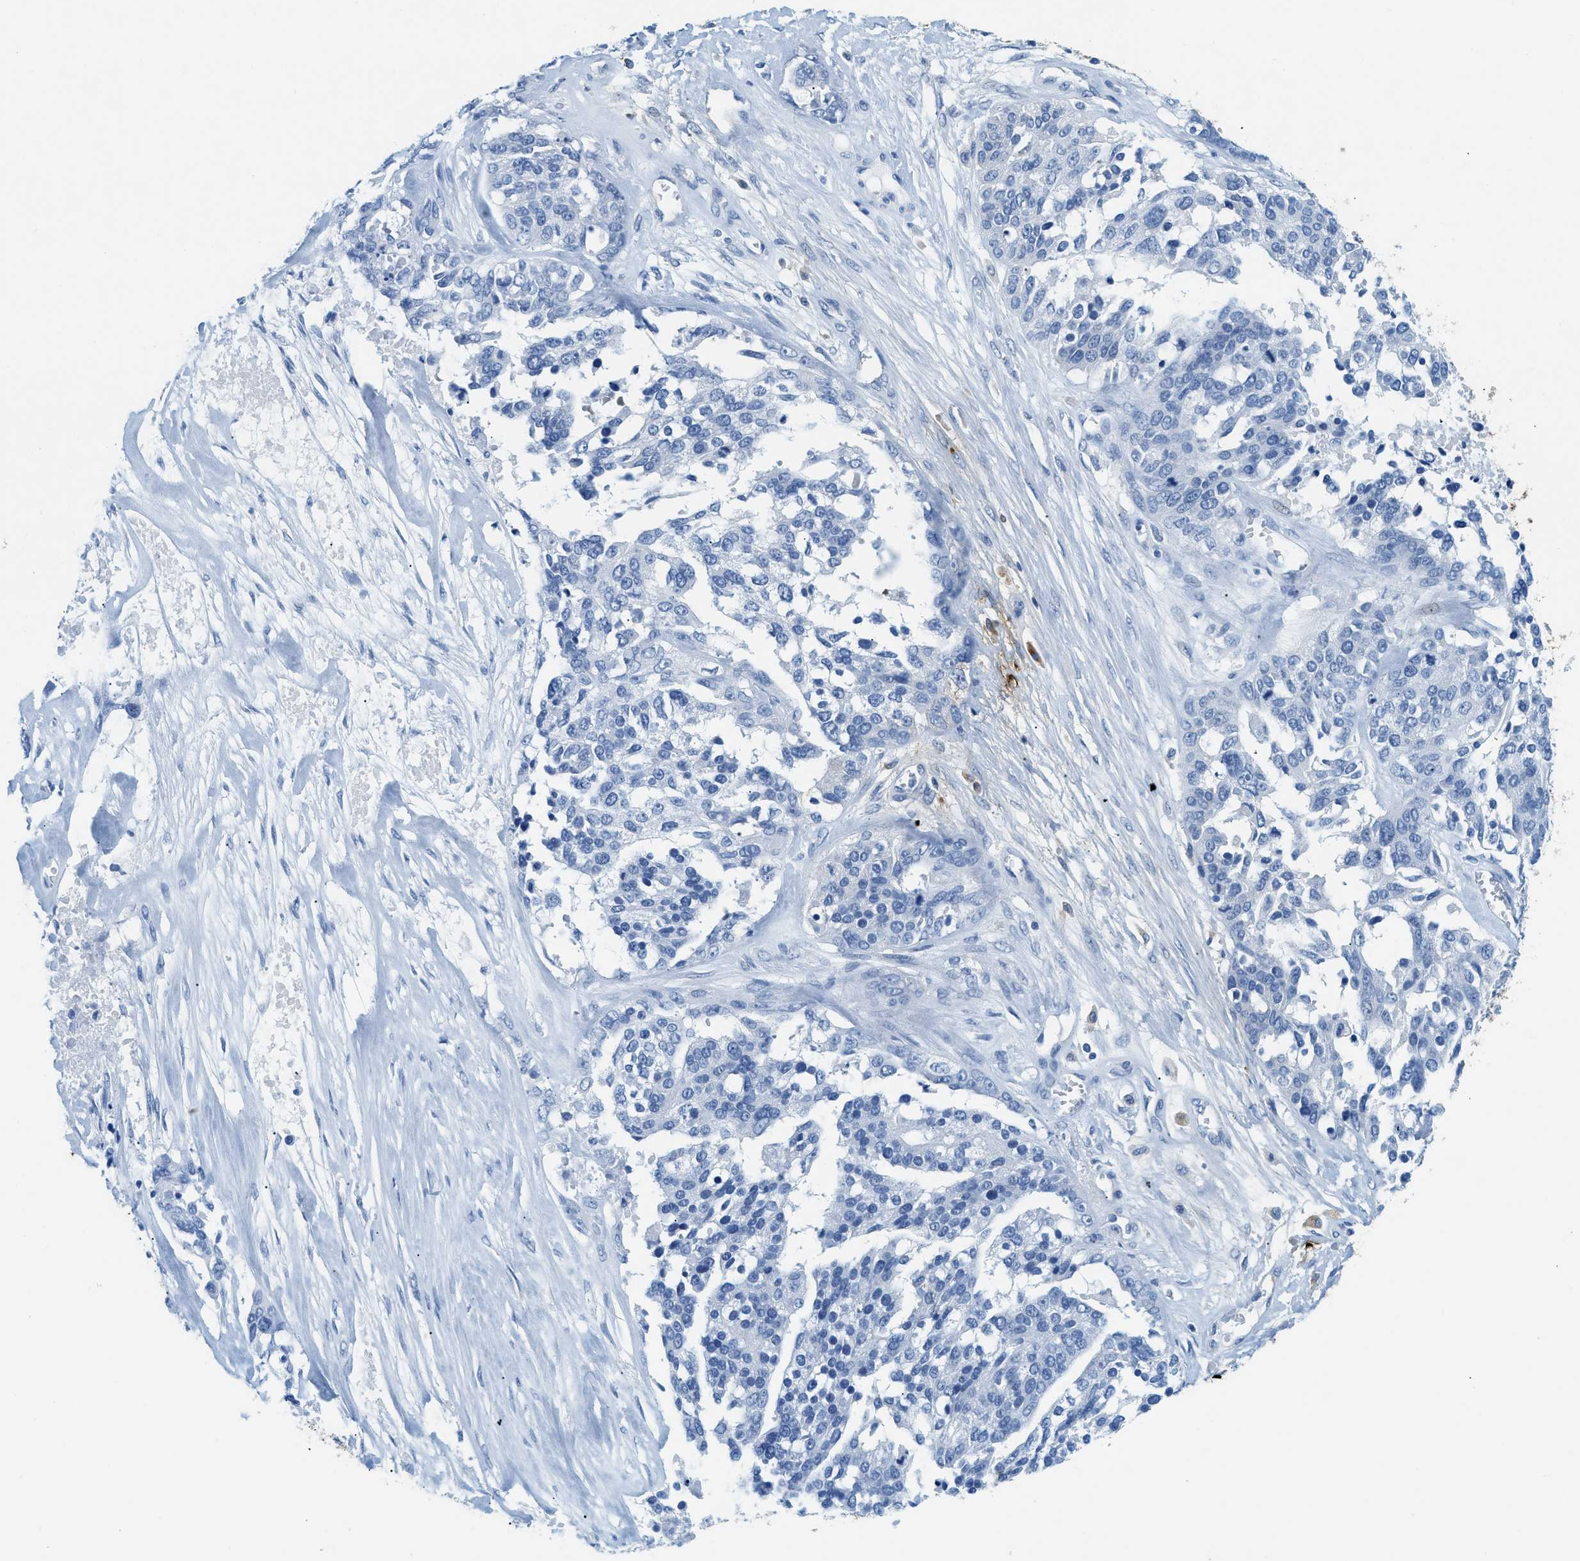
{"staining": {"intensity": "negative", "quantity": "none", "location": "none"}, "tissue": "ovarian cancer", "cell_type": "Tumor cells", "image_type": "cancer", "snomed": [{"axis": "morphology", "description": "Cystadenocarcinoma, serous, NOS"}, {"axis": "topography", "description": "Ovary"}], "caption": "Serous cystadenocarcinoma (ovarian) stained for a protein using immunohistochemistry (IHC) exhibits no staining tumor cells.", "gene": "TPSAB1", "patient": {"sex": "female", "age": 44}}